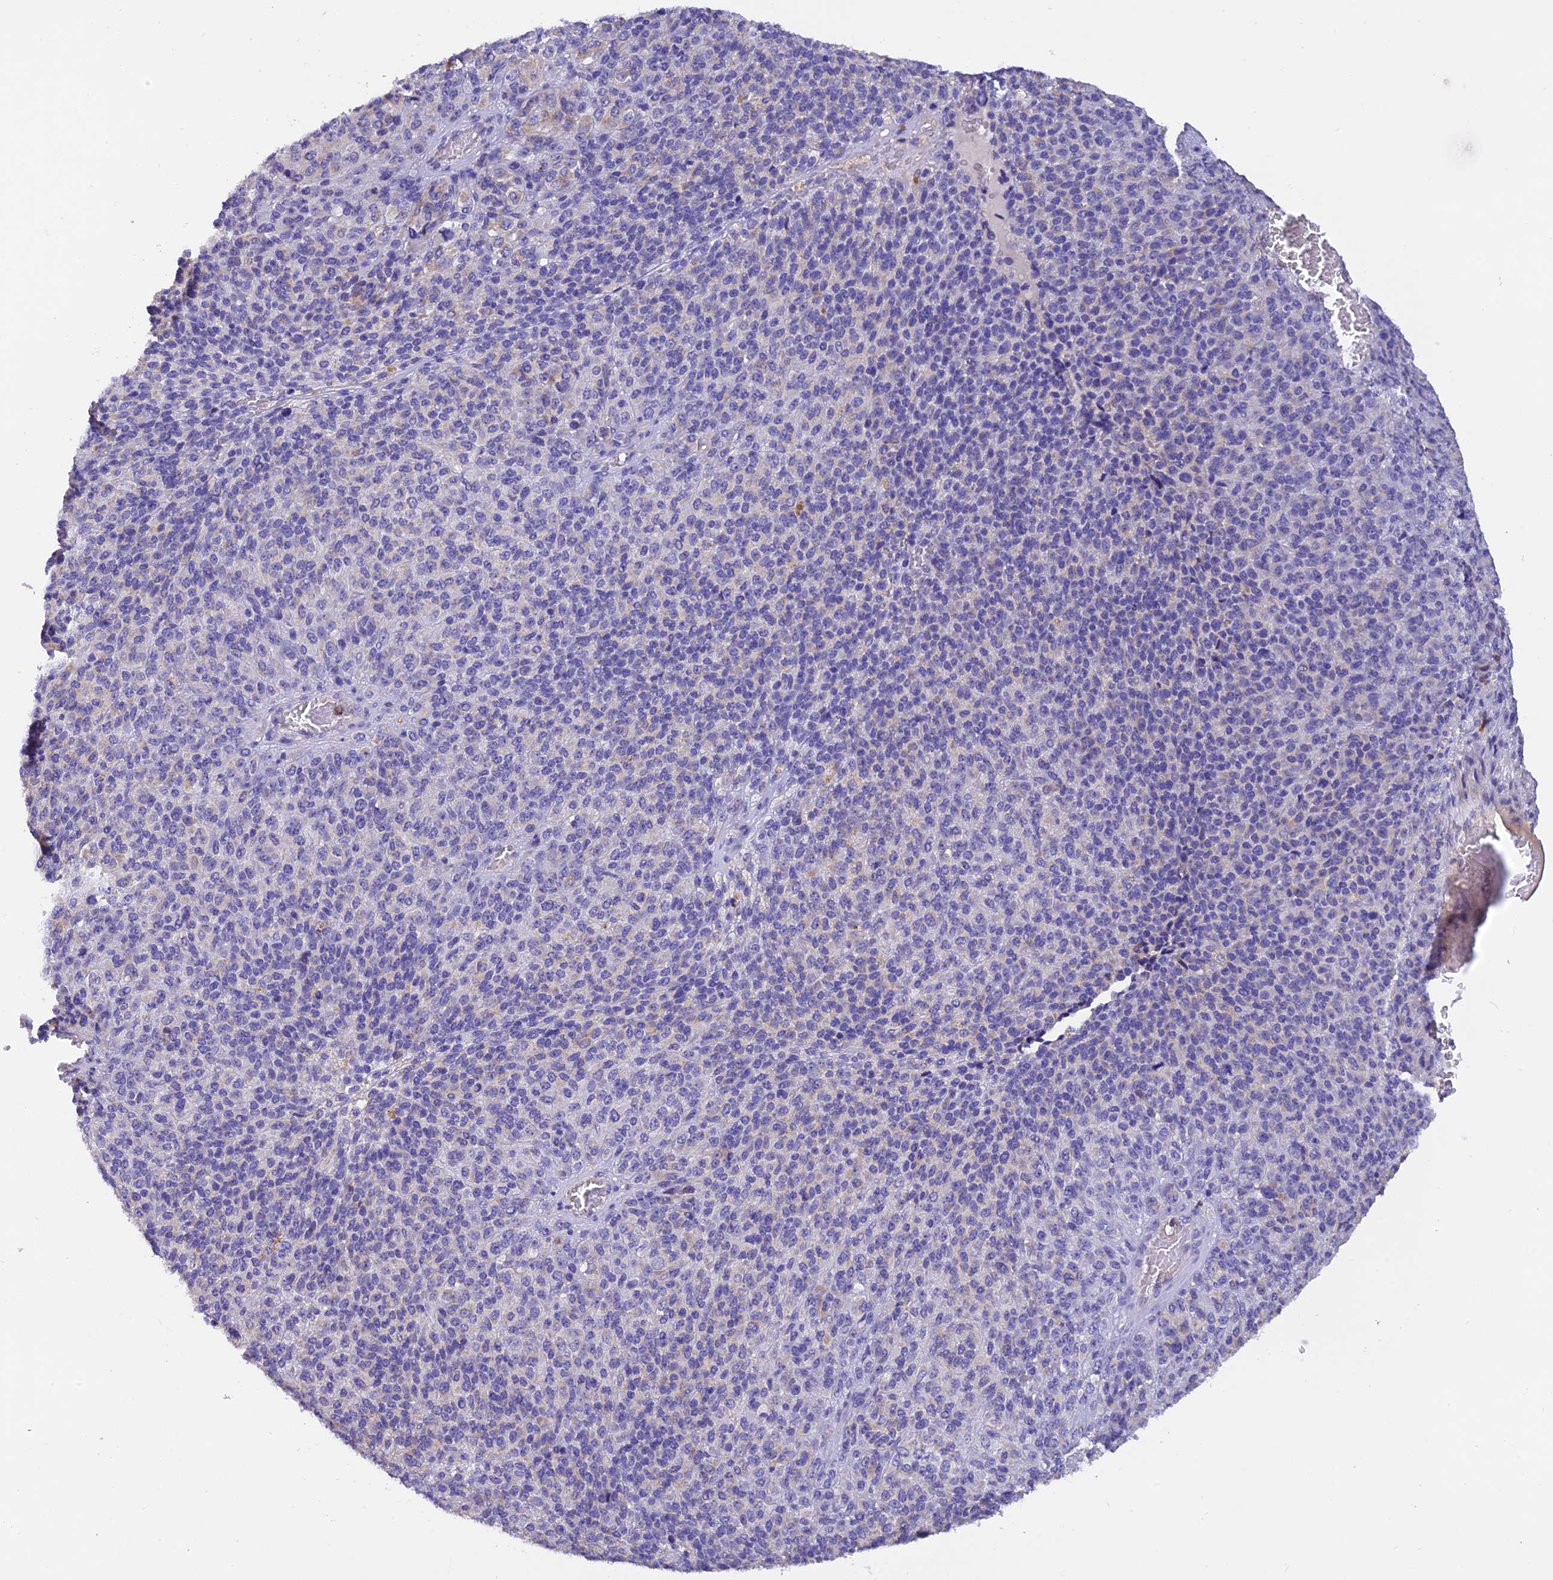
{"staining": {"intensity": "negative", "quantity": "none", "location": "none"}, "tissue": "melanoma", "cell_type": "Tumor cells", "image_type": "cancer", "snomed": [{"axis": "morphology", "description": "Malignant melanoma, Metastatic site"}, {"axis": "topography", "description": "Brain"}], "caption": "This is an immunohistochemistry (IHC) histopathology image of malignant melanoma (metastatic site). There is no positivity in tumor cells.", "gene": "LPXN", "patient": {"sex": "female", "age": 56}}